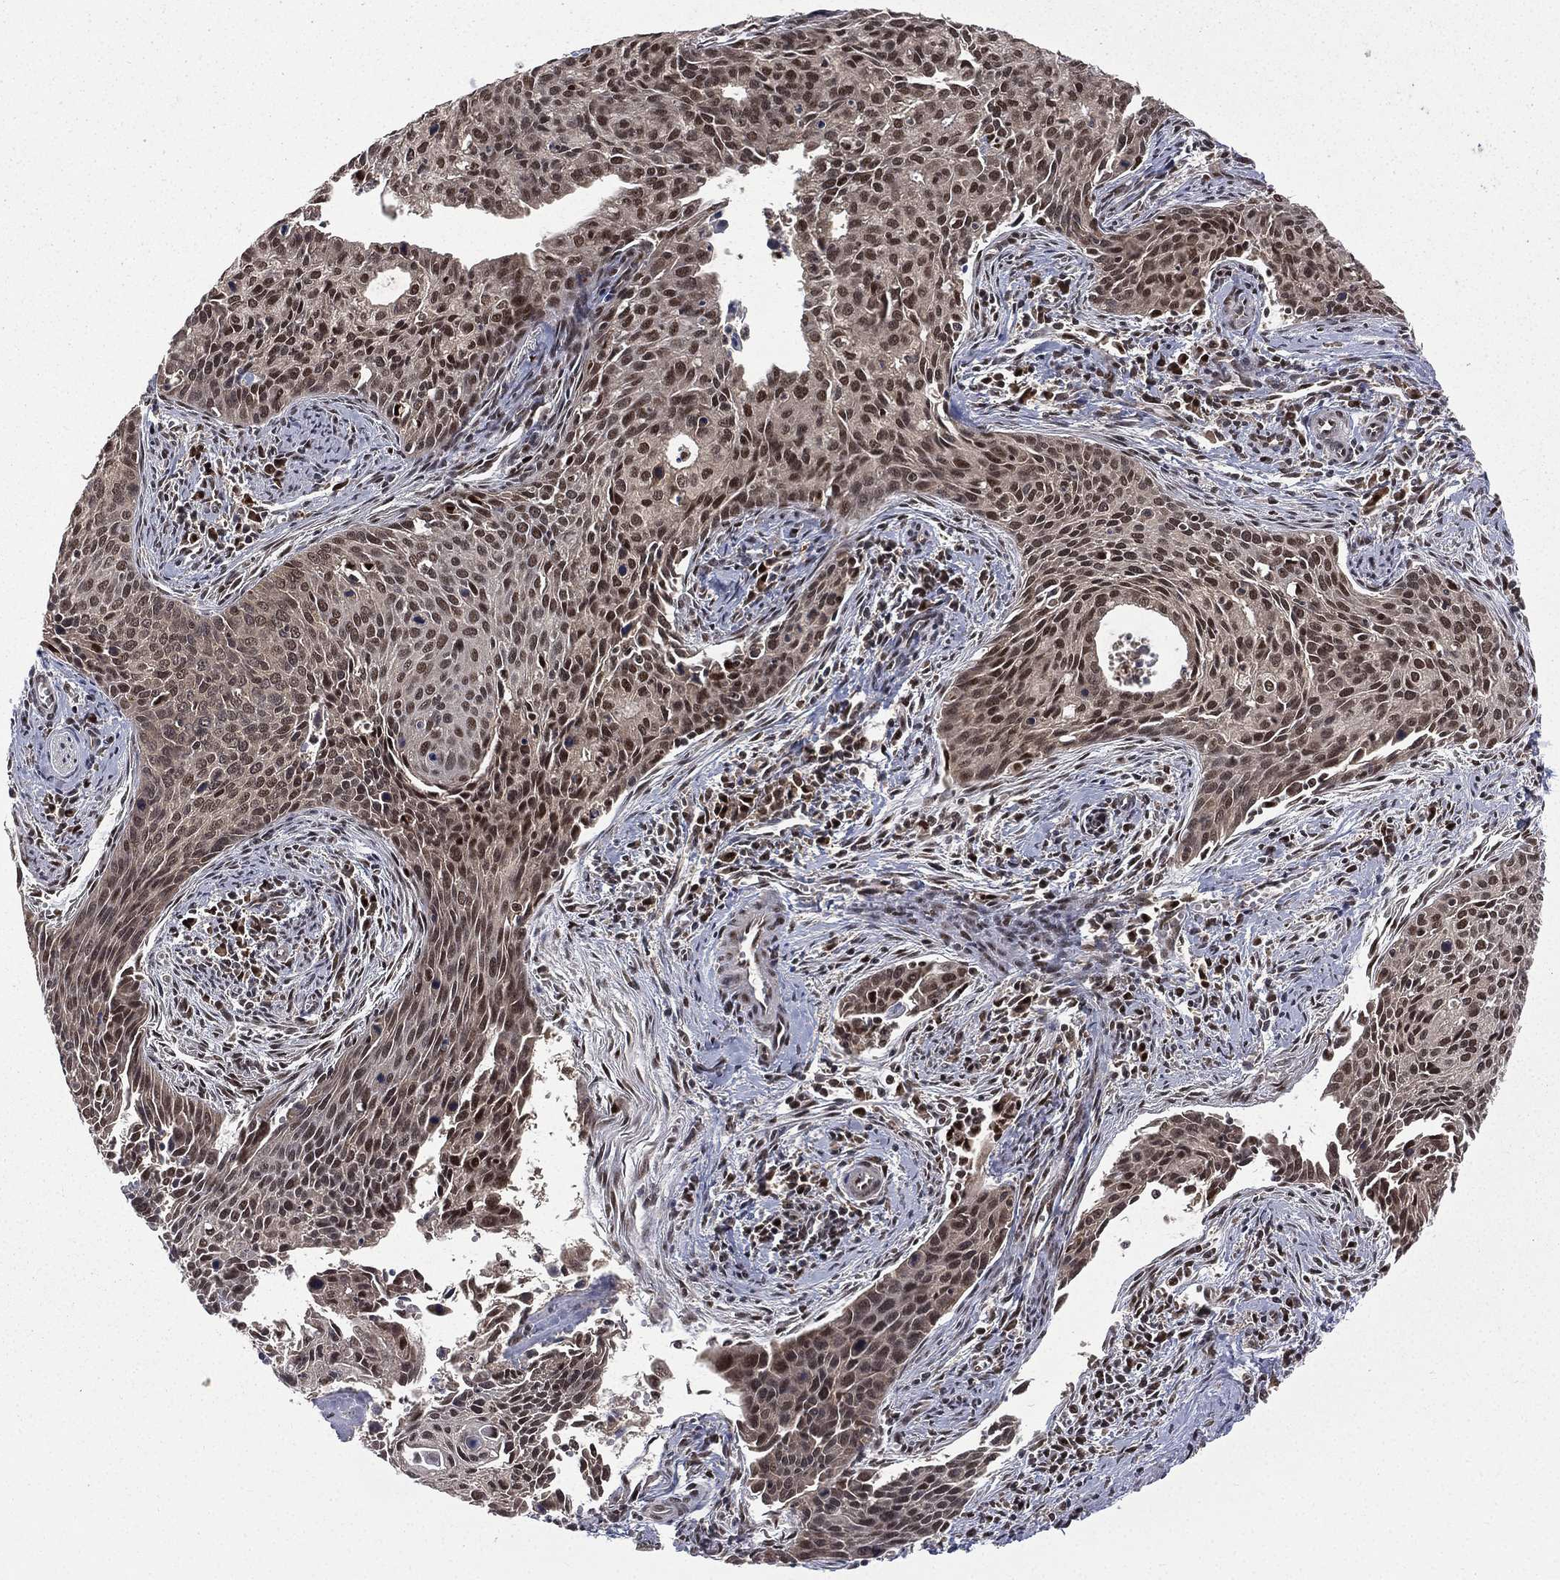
{"staining": {"intensity": "strong", "quantity": "<25%", "location": "nuclear"}, "tissue": "cervical cancer", "cell_type": "Tumor cells", "image_type": "cancer", "snomed": [{"axis": "morphology", "description": "Squamous cell carcinoma, NOS"}, {"axis": "topography", "description": "Cervix"}], "caption": "IHC of human squamous cell carcinoma (cervical) reveals medium levels of strong nuclear expression in approximately <25% of tumor cells.", "gene": "JMJD6", "patient": {"sex": "female", "age": 29}}